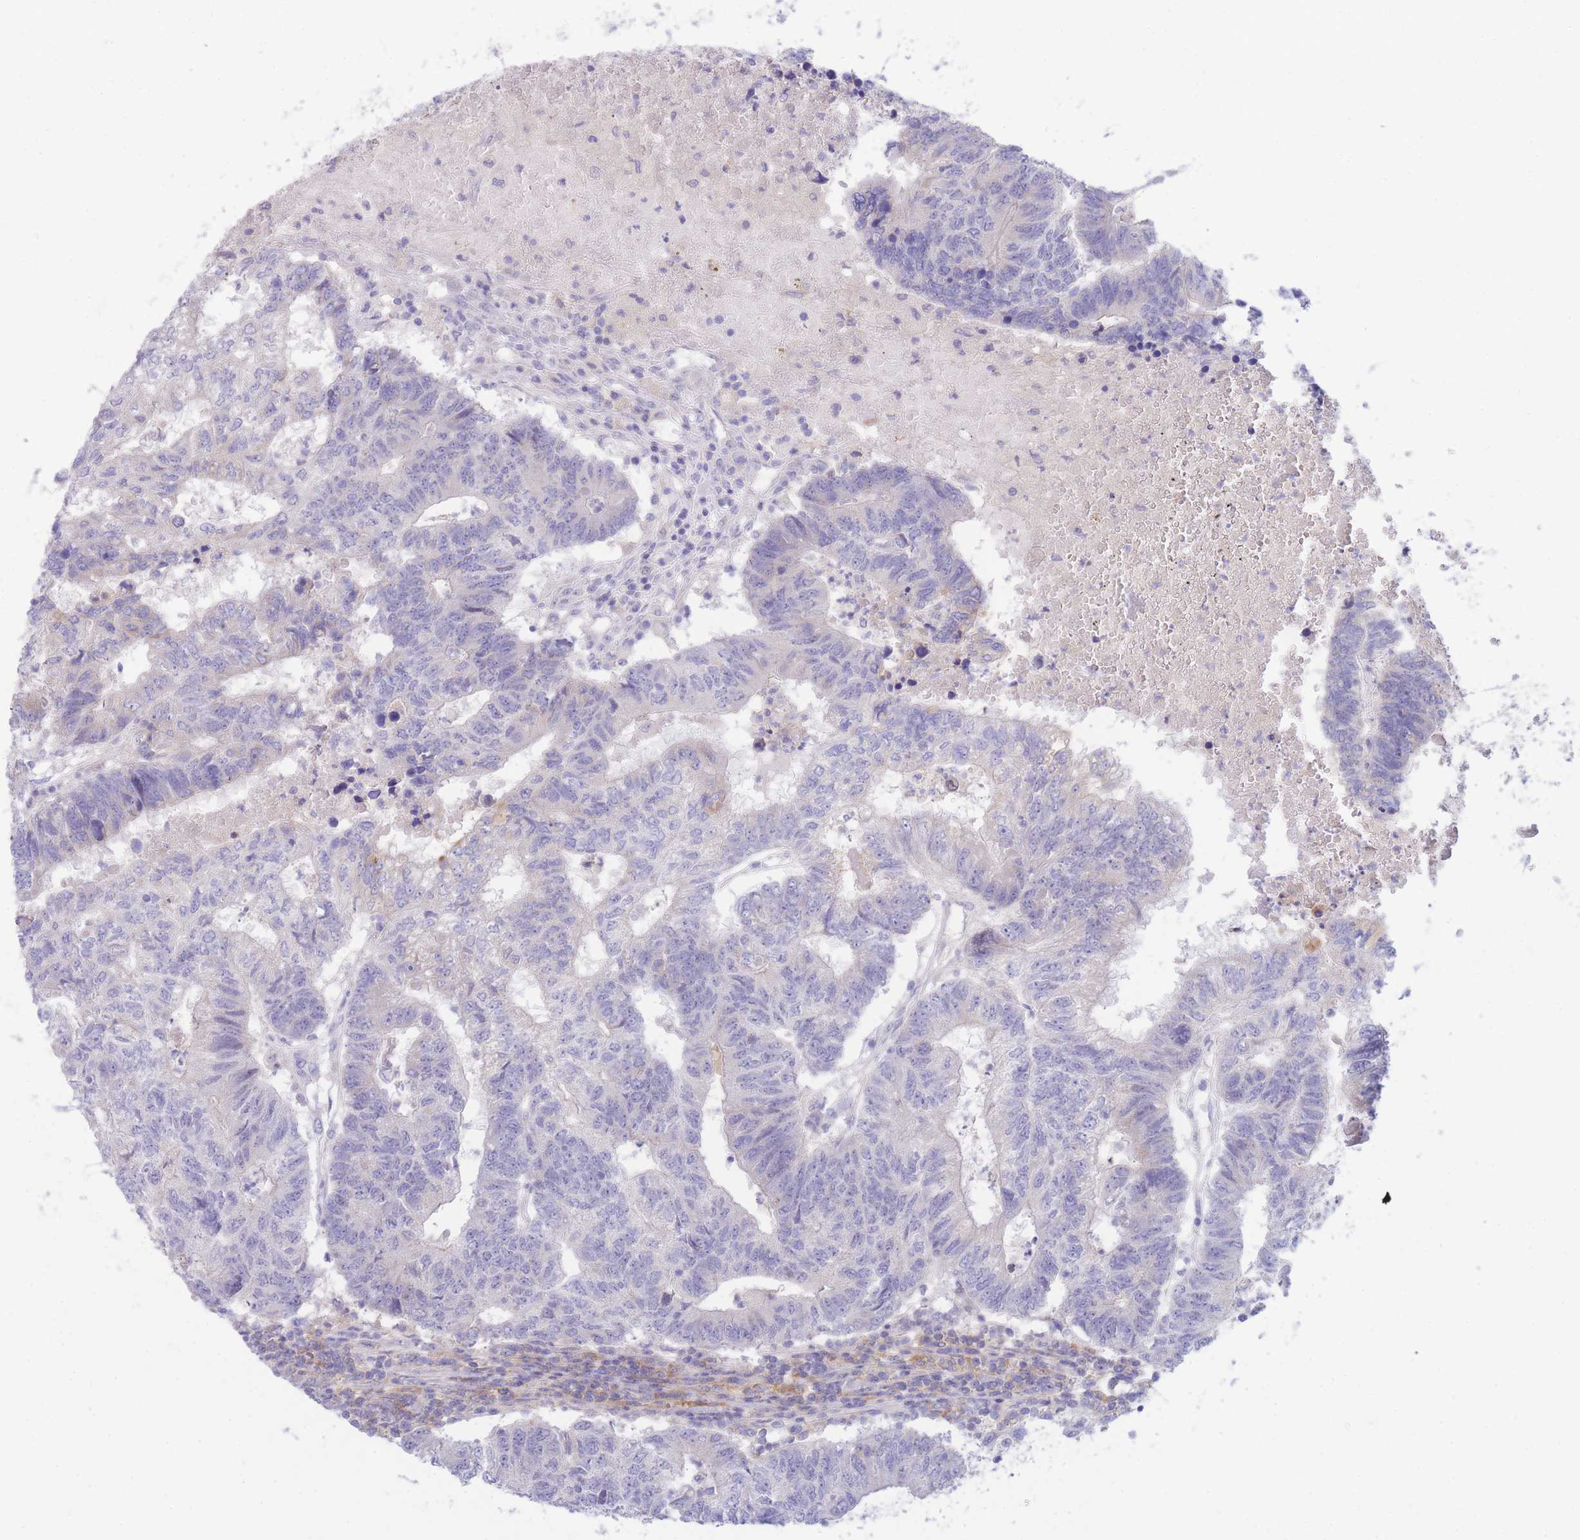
{"staining": {"intensity": "negative", "quantity": "none", "location": "none"}, "tissue": "colorectal cancer", "cell_type": "Tumor cells", "image_type": "cancer", "snomed": [{"axis": "morphology", "description": "Adenocarcinoma, NOS"}, {"axis": "topography", "description": "Colon"}], "caption": "Immunohistochemical staining of human colorectal cancer (adenocarcinoma) displays no significant positivity in tumor cells.", "gene": "PCDHB3", "patient": {"sex": "female", "age": 48}}